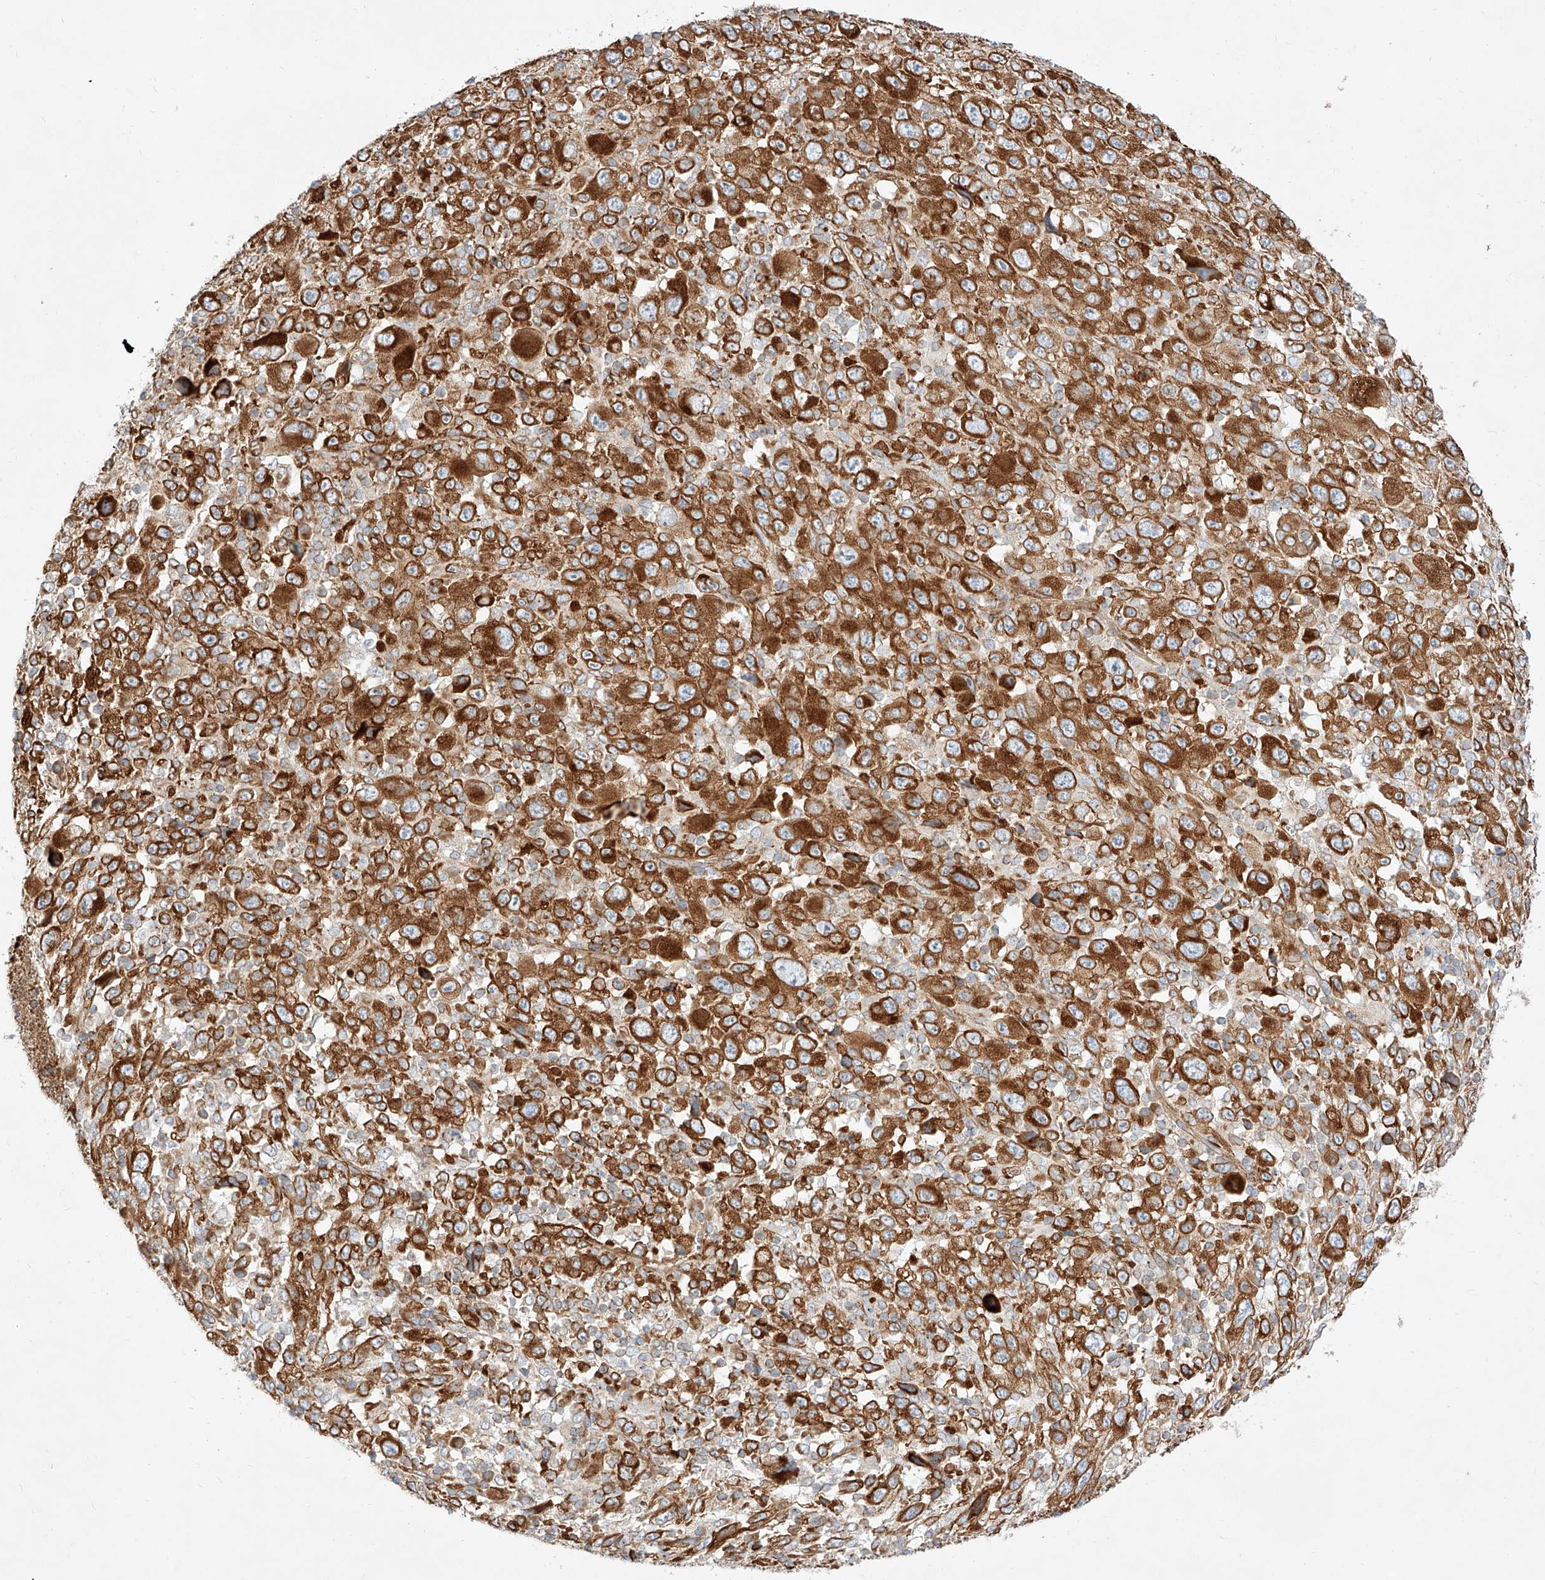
{"staining": {"intensity": "strong", "quantity": ">75%", "location": "cytoplasmic/membranous"}, "tissue": "melanoma", "cell_type": "Tumor cells", "image_type": "cancer", "snomed": [{"axis": "morphology", "description": "Malignant melanoma, Metastatic site"}, {"axis": "topography", "description": "Skin"}], "caption": "The micrograph shows a brown stain indicating the presence of a protein in the cytoplasmic/membranous of tumor cells in melanoma.", "gene": "CSGALNACT2", "patient": {"sex": "female", "age": 56}}